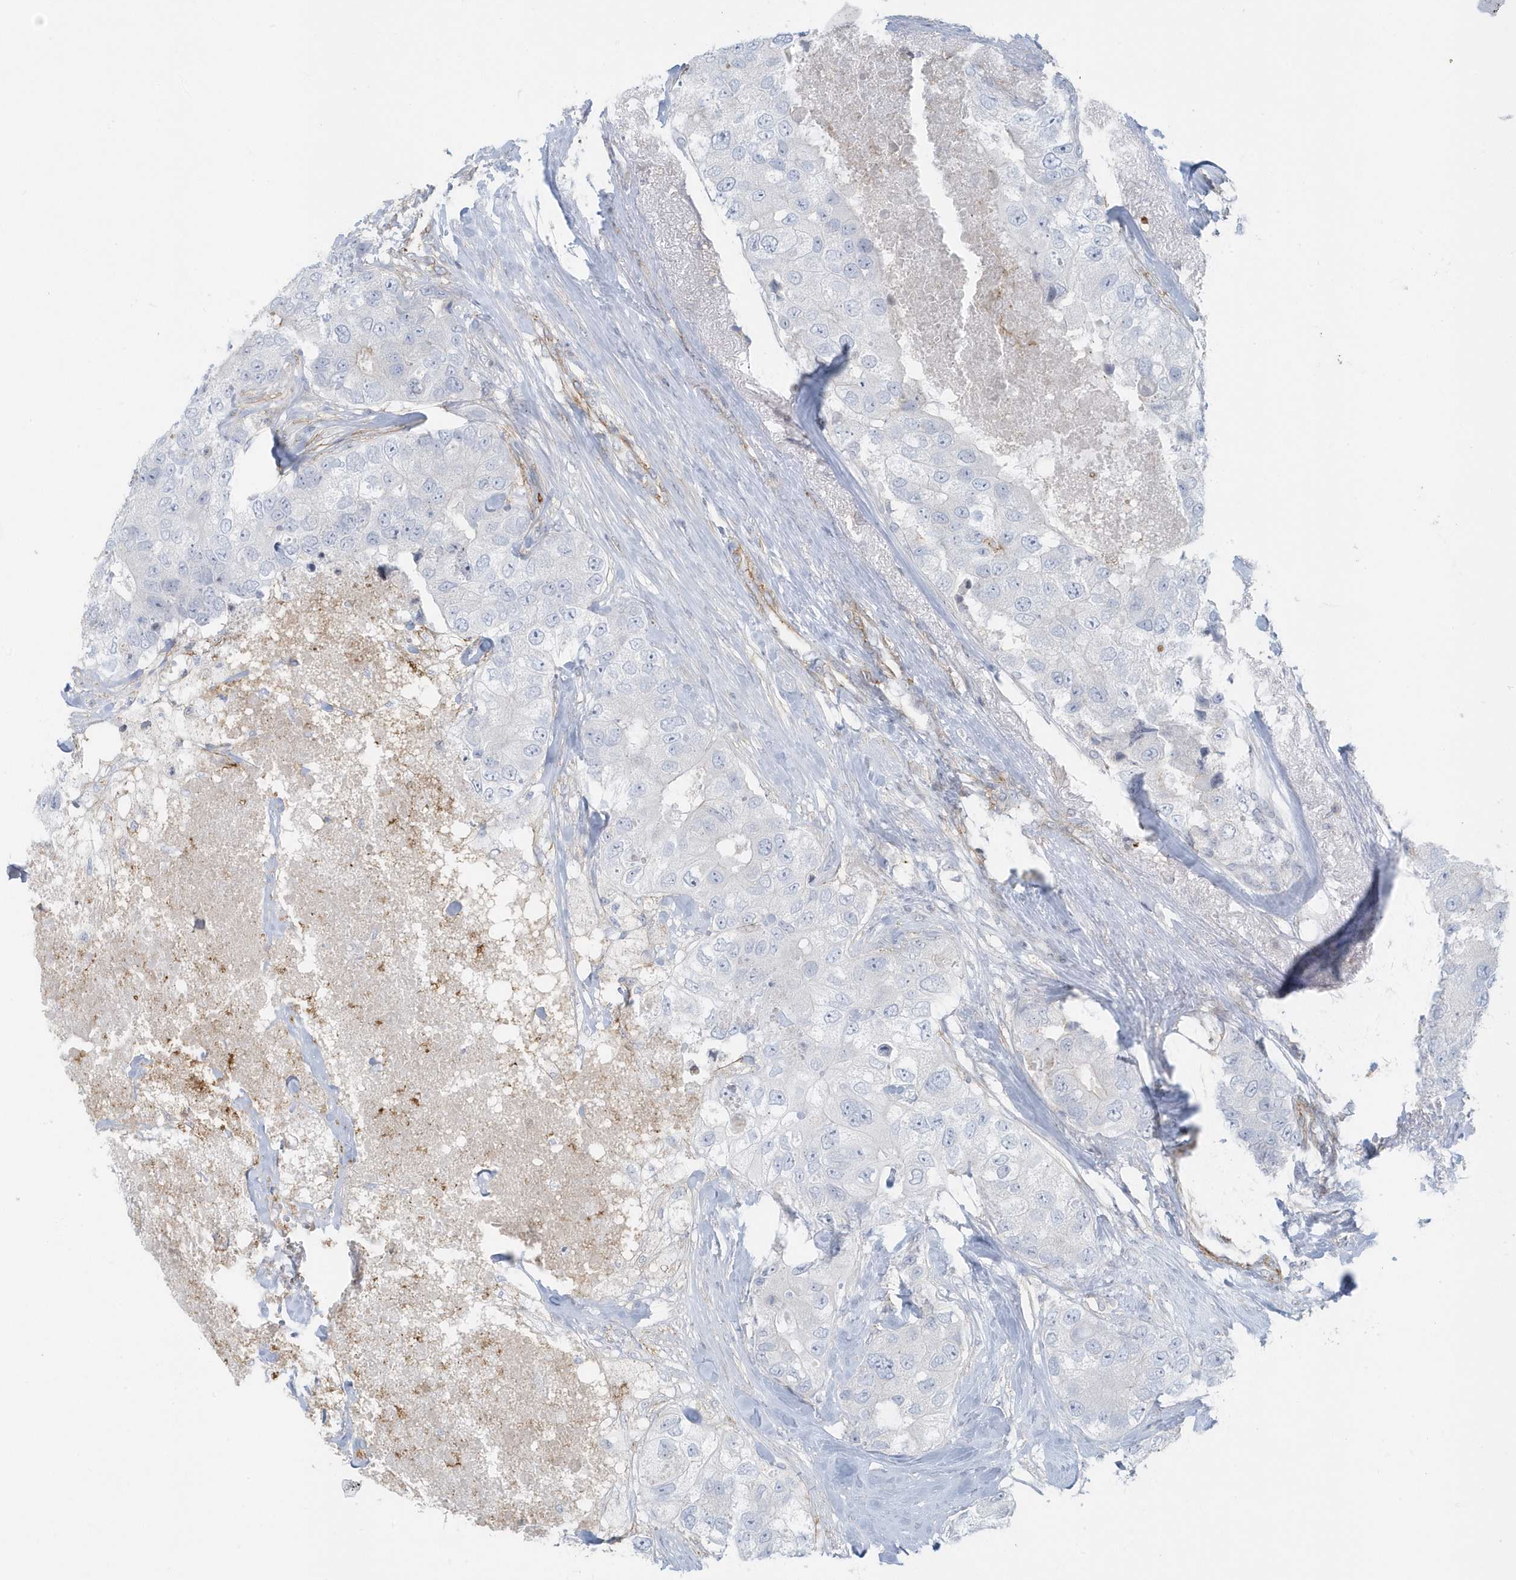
{"staining": {"intensity": "negative", "quantity": "none", "location": "none"}, "tissue": "breast cancer", "cell_type": "Tumor cells", "image_type": "cancer", "snomed": [{"axis": "morphology", "description": "Duct carcinoma"}, {"axis": "topography", "description": "Breast"}], "caption": "Tumor cells show no significant protein positivity in breast cancer. (DAB immunohistochemistry, high magnification).", "gene": "CACNB2", "patient": {"sex": "female", "age": 62}}